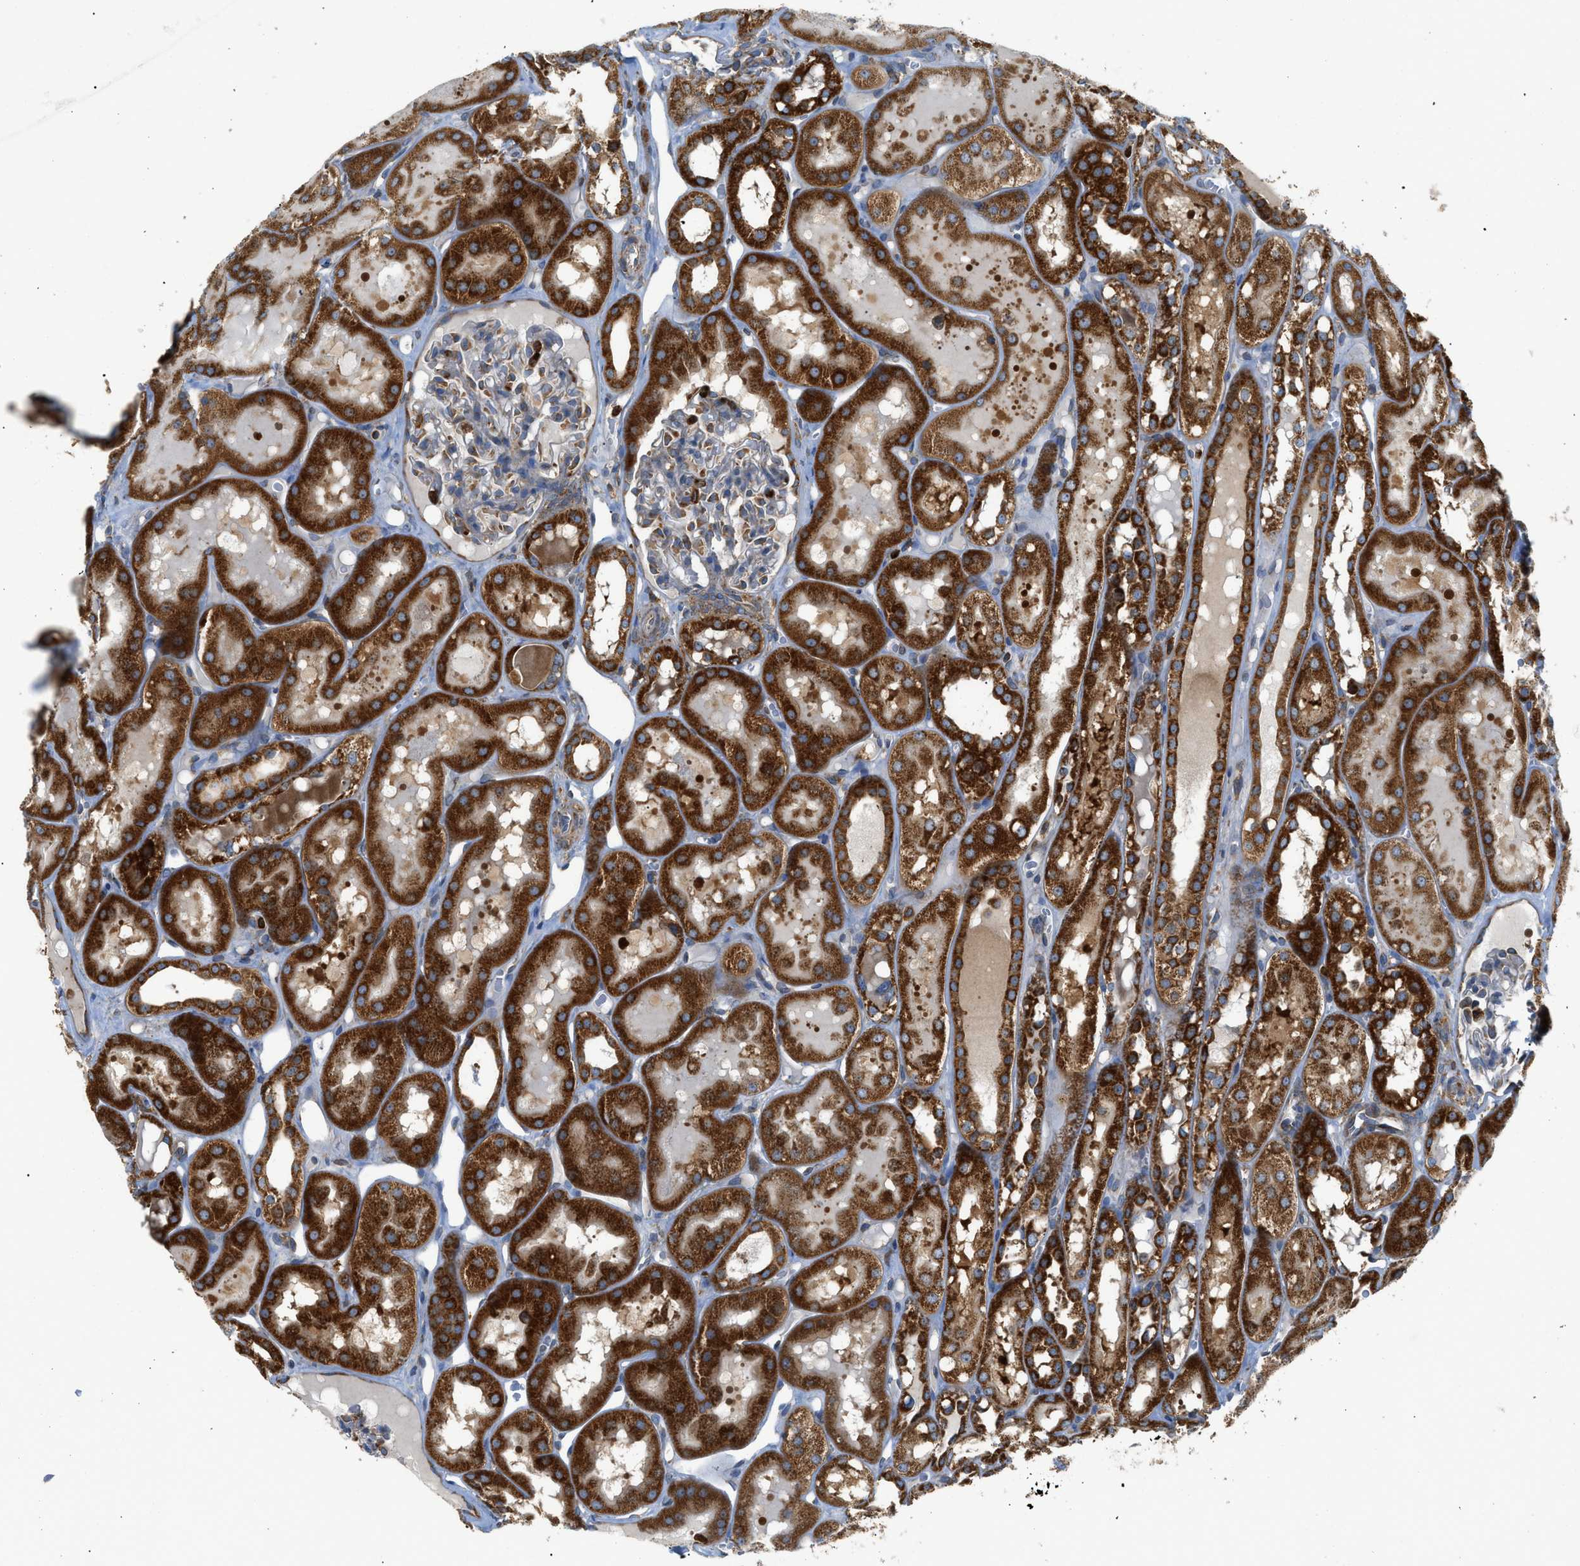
{"staining": {"intensity": "moderate", "quantity": "<25%", "location": "cytoplasmic/membranous"}, "tissue": "kidney", "cell_type": "Cells in glomeruli", "image_type": "normal", "snomed": [{"axis": "morphology", "description": "Normal tissue, NOS"}, {"axis": "topography", "description": "Kidney"}, {"axis": "topography", "description": "Urinary bladder"}], "caption": "The micrograph demonstrates a brown stain indicating the presence of a protein in the cytoplasmic/membranous of cells in glomeruli in kidney. (IHC, brightfield microscopy, high magnification).", "gene": "GPAT4", "patient": {"sex": "male", "age": 16}}